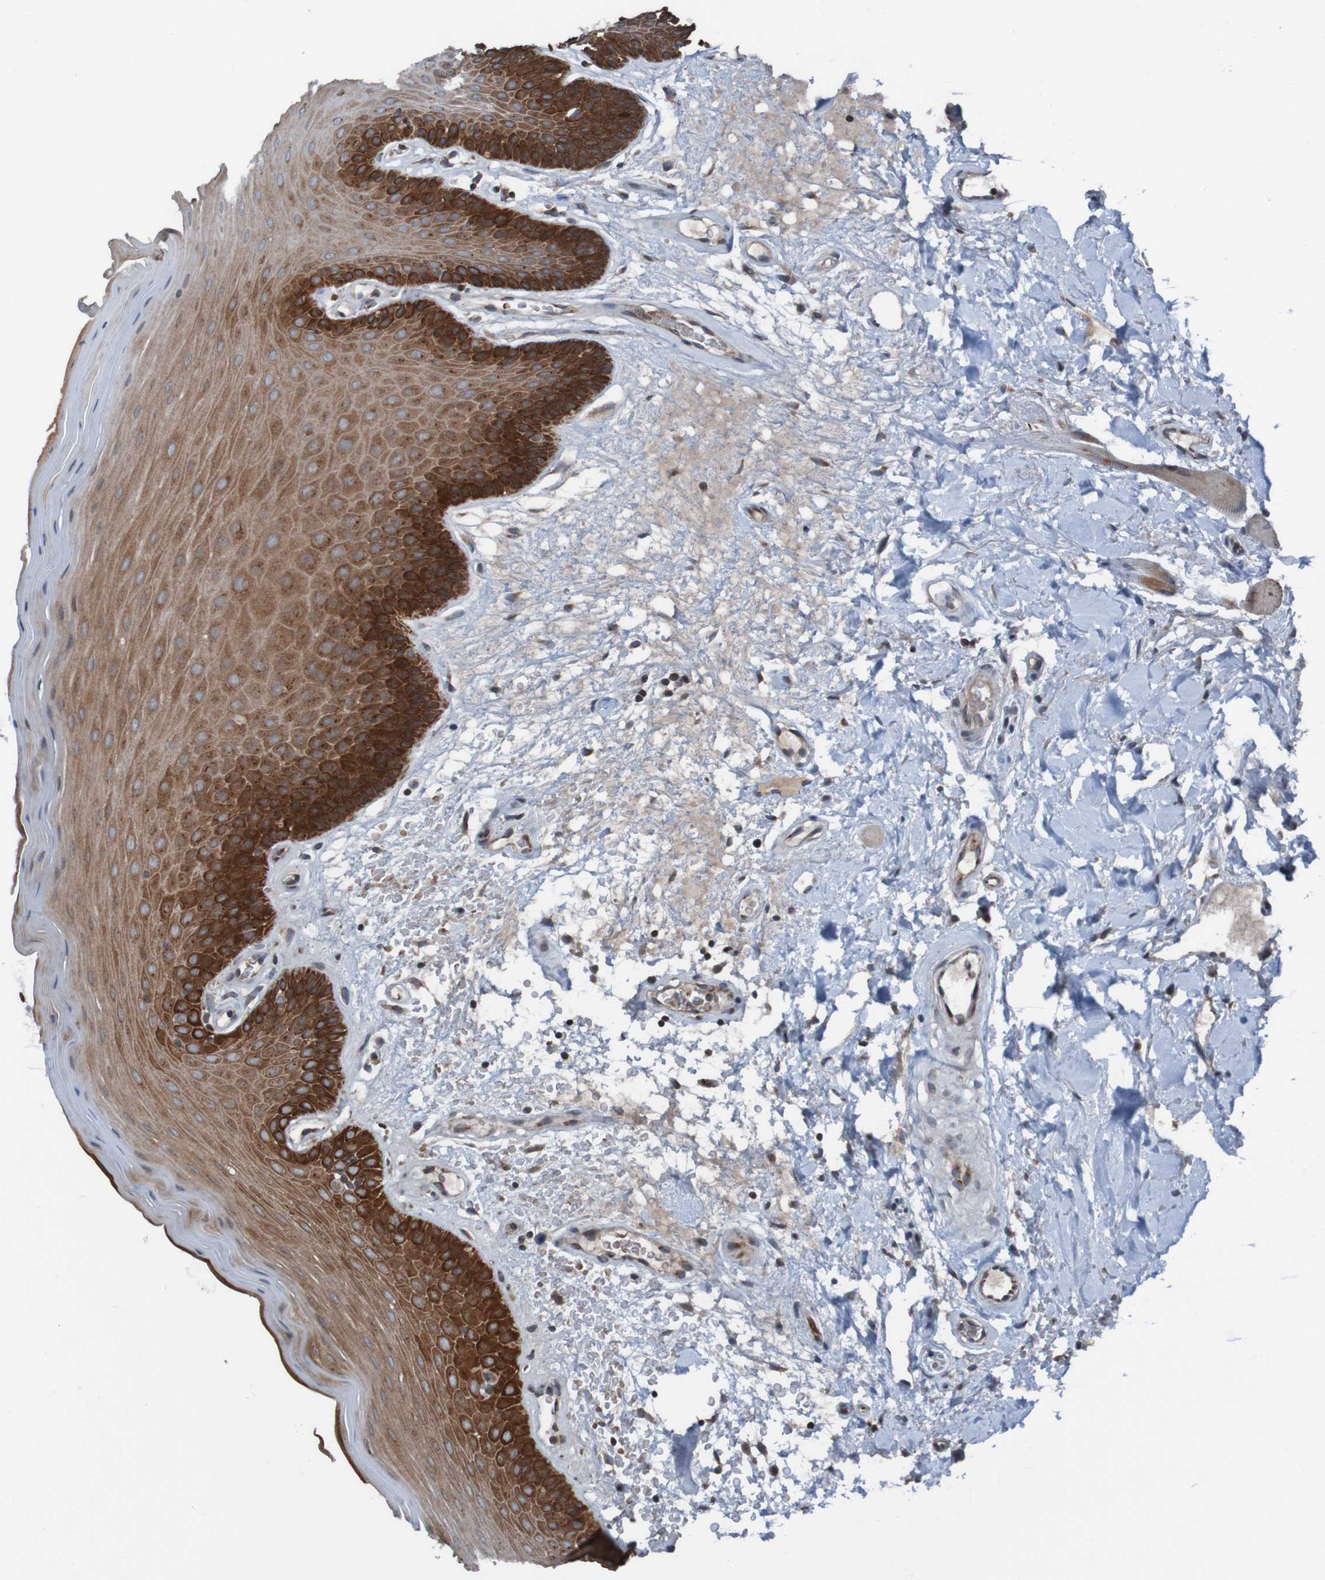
{"staining": {"intensity": "strong", "quantity": ">75%", "location": "cytoplasmic/membranous"}, "tissue": "oral mucosa", "cell_type": "Squamous epithelial cells", "image_type": "normal", "snomed": [{"axis": "morphology", "description": "Normal tissue, NOS"}, {"axis": "morphology", "description": "Squamous cell carcinoma, NOS"}, {"axis": "topography", "description": "Skeletal muscle"}, {"axis": "topography", "description": "Adipose tissue"}, {"axis": "topography", "description": "Vascular tissue"}, {"axis": "topography", "description": "Oral tissue"}, {"axis": "topography", "description": "Peripheral nerve tissue"}, {"axis": "topography", "description": "Head-Neck"}], "caption": "High-magnification brightfield microscopy of unremarkable oral mucosa stained with DAB (brown) and counterstained with hematoxylin (blue). squamous epithelial cells exhibit strong cytoplasmic/membranous expression is identified in approximately>75% of cells.", "gene": "UNG", "patient": {"sex": "male", "age": 71}}